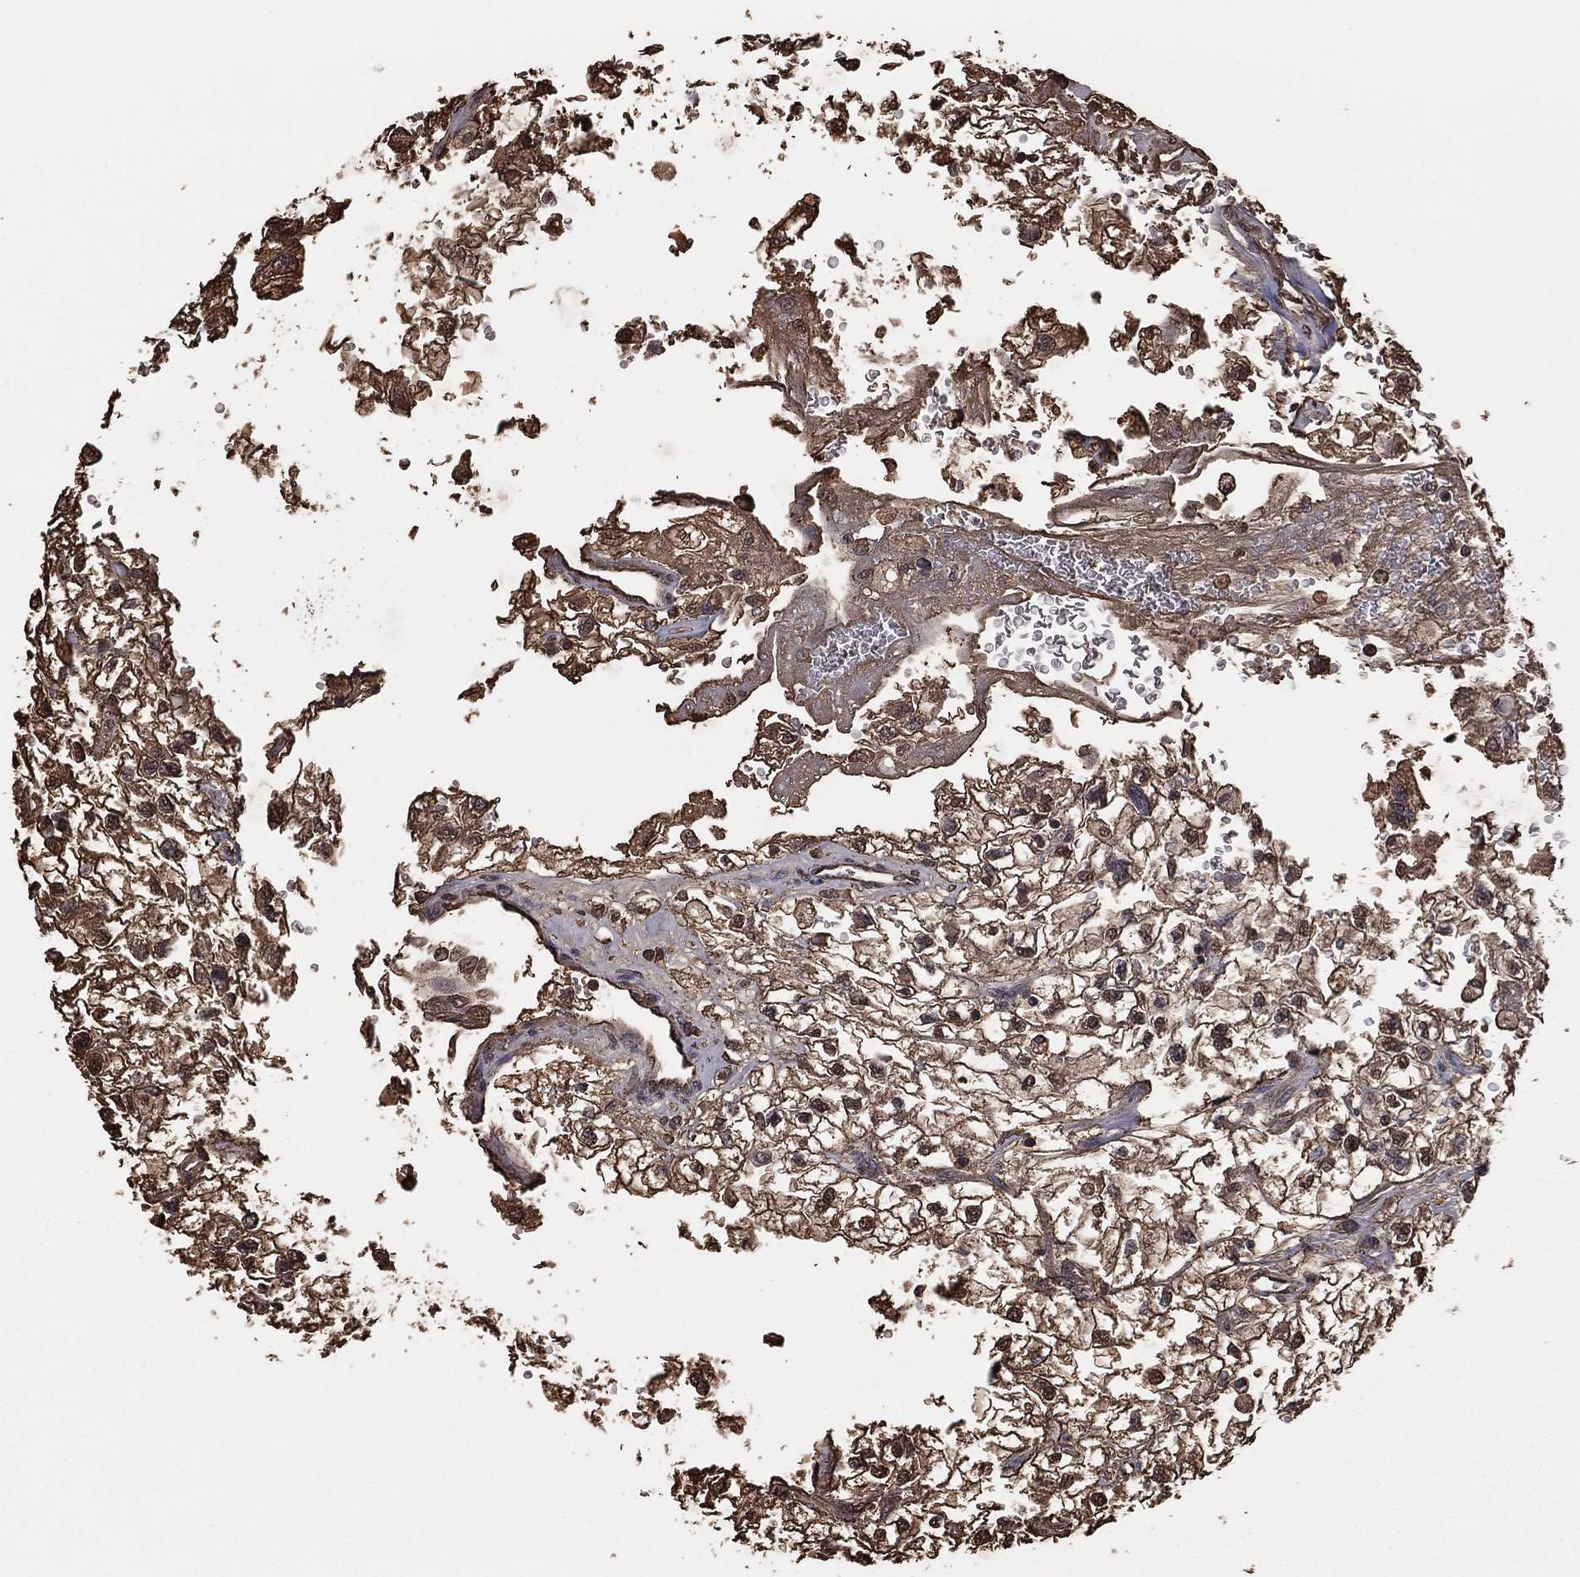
{"staining": {"intensity": "strong", "quantity": "25%-75%", "location": "cytoplasmic/membranous,nuclear"}, "tissue": "renal cancer", "cell_type": "Tumor cells", "image_type": "cancer", "snomed": [{"axis": "morphology", "description": "Adenocarcinoma, NOS"}, {"axis": "topography", "description": "Kidney"}], "caption": "This photomicrograph reveals renal adenocarcinoma stained with immunohistochemistry (IHC) to label a protein in brown. The cytoplasmic/membranous and nuclear of tumor cells show strong positivity for the protein. Nuclei are counter-stained blue.", "gene": "GAPDH", "patient": {"sex": "male", "age": 59}}